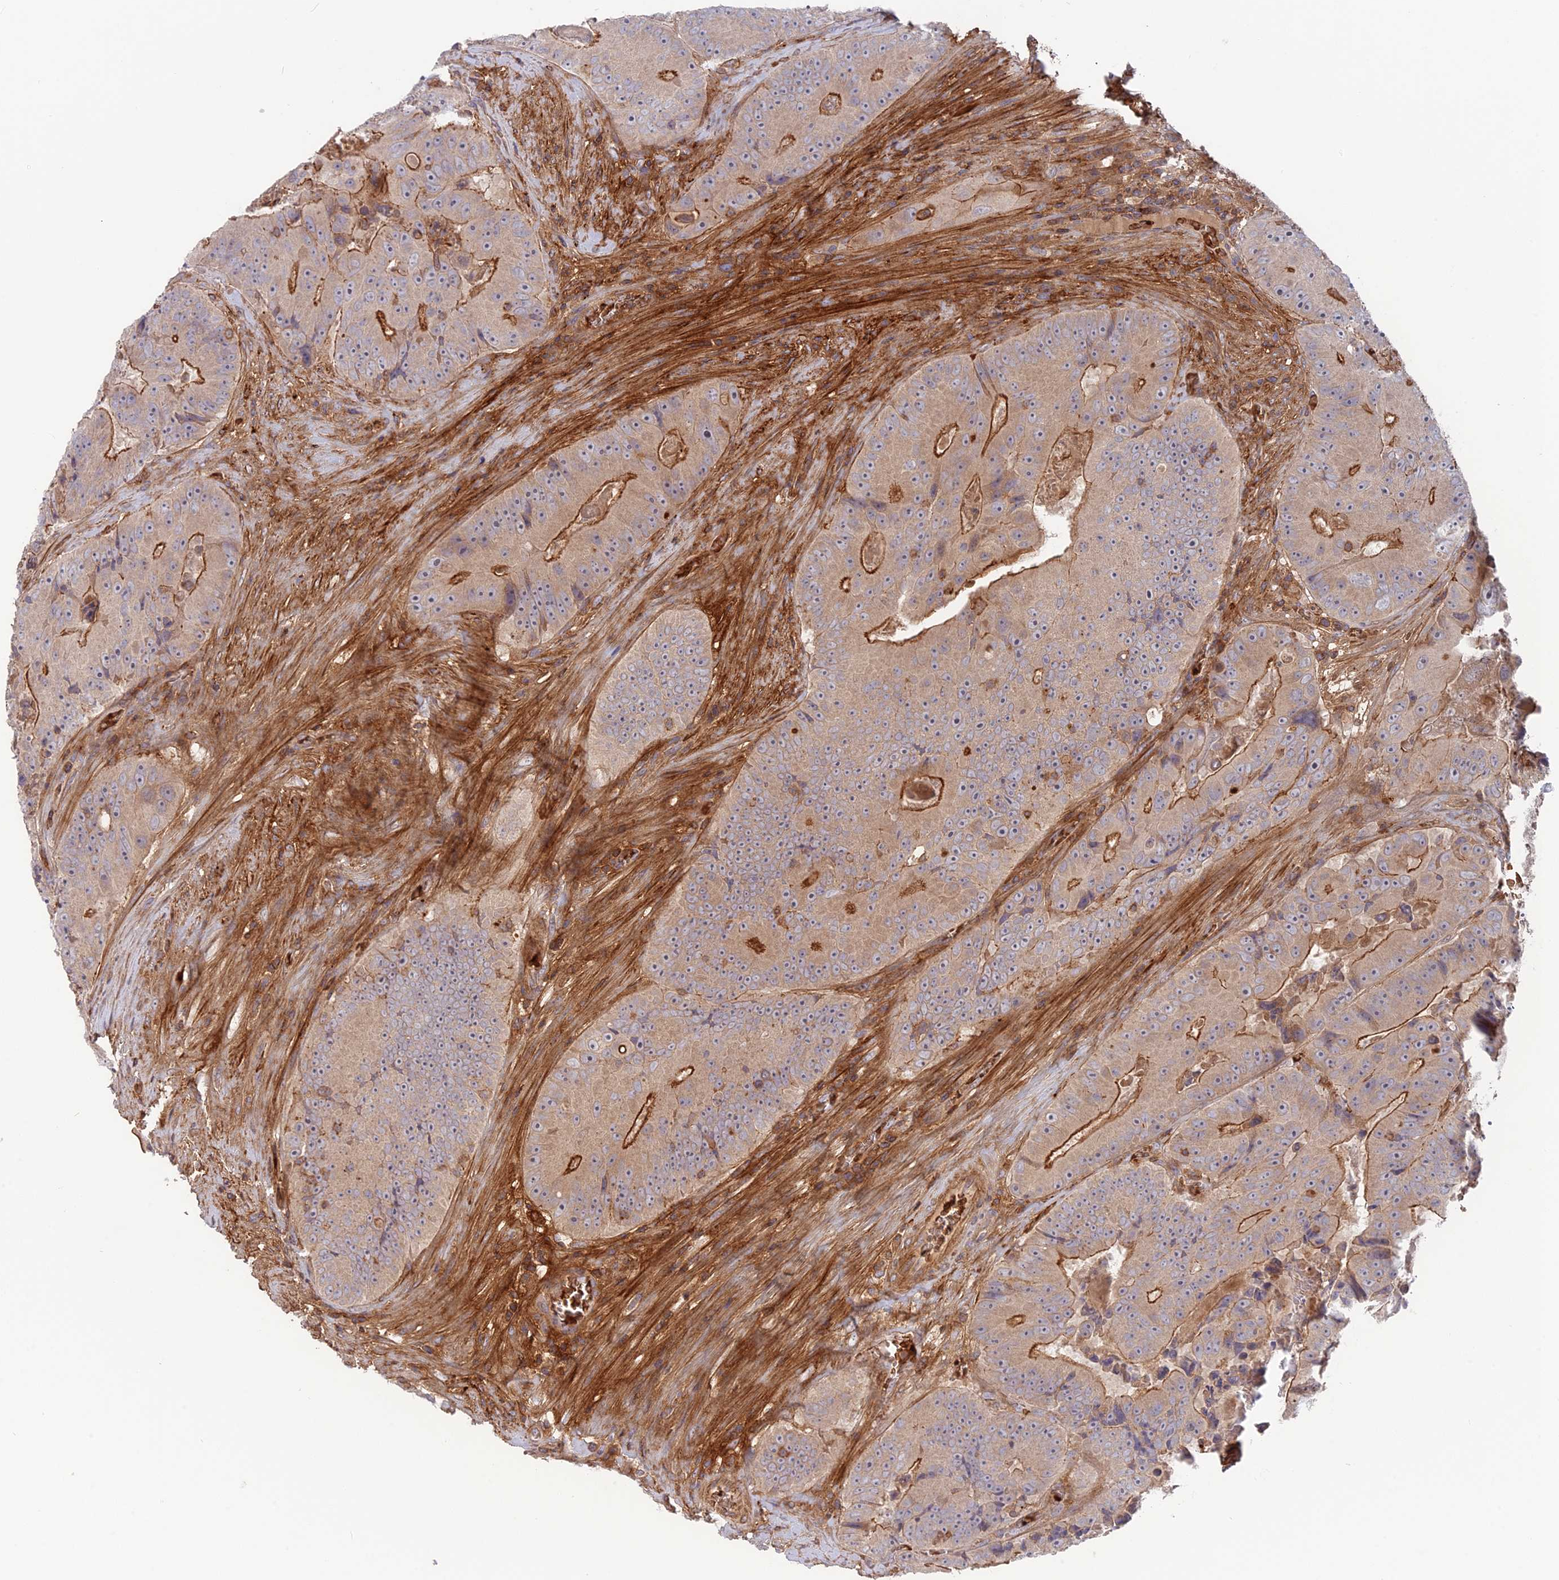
{"staining": {"intensity": "strong", "quantity": "<25%", "location": "cytoplasmic/membranous"}, "tissue": "colorectal cancer", "cell_type": "Tumor cells", "image_type": "cancer", "snomed": [{"axis": "morphology", "description": "Adenocarcinoma, NOS"}, {"axis": "topography", "description": "Colon"}], "caption": "Immunohistochemistry histopathology image of colorectal adenocarcinoma stained for a protein (brown), which shows medium levels of strong cytoplasmic/membranous expression in about <25% of tumor cells.", "gene": "CPNE7", "patient": {"sex": "female", "age": 86}}